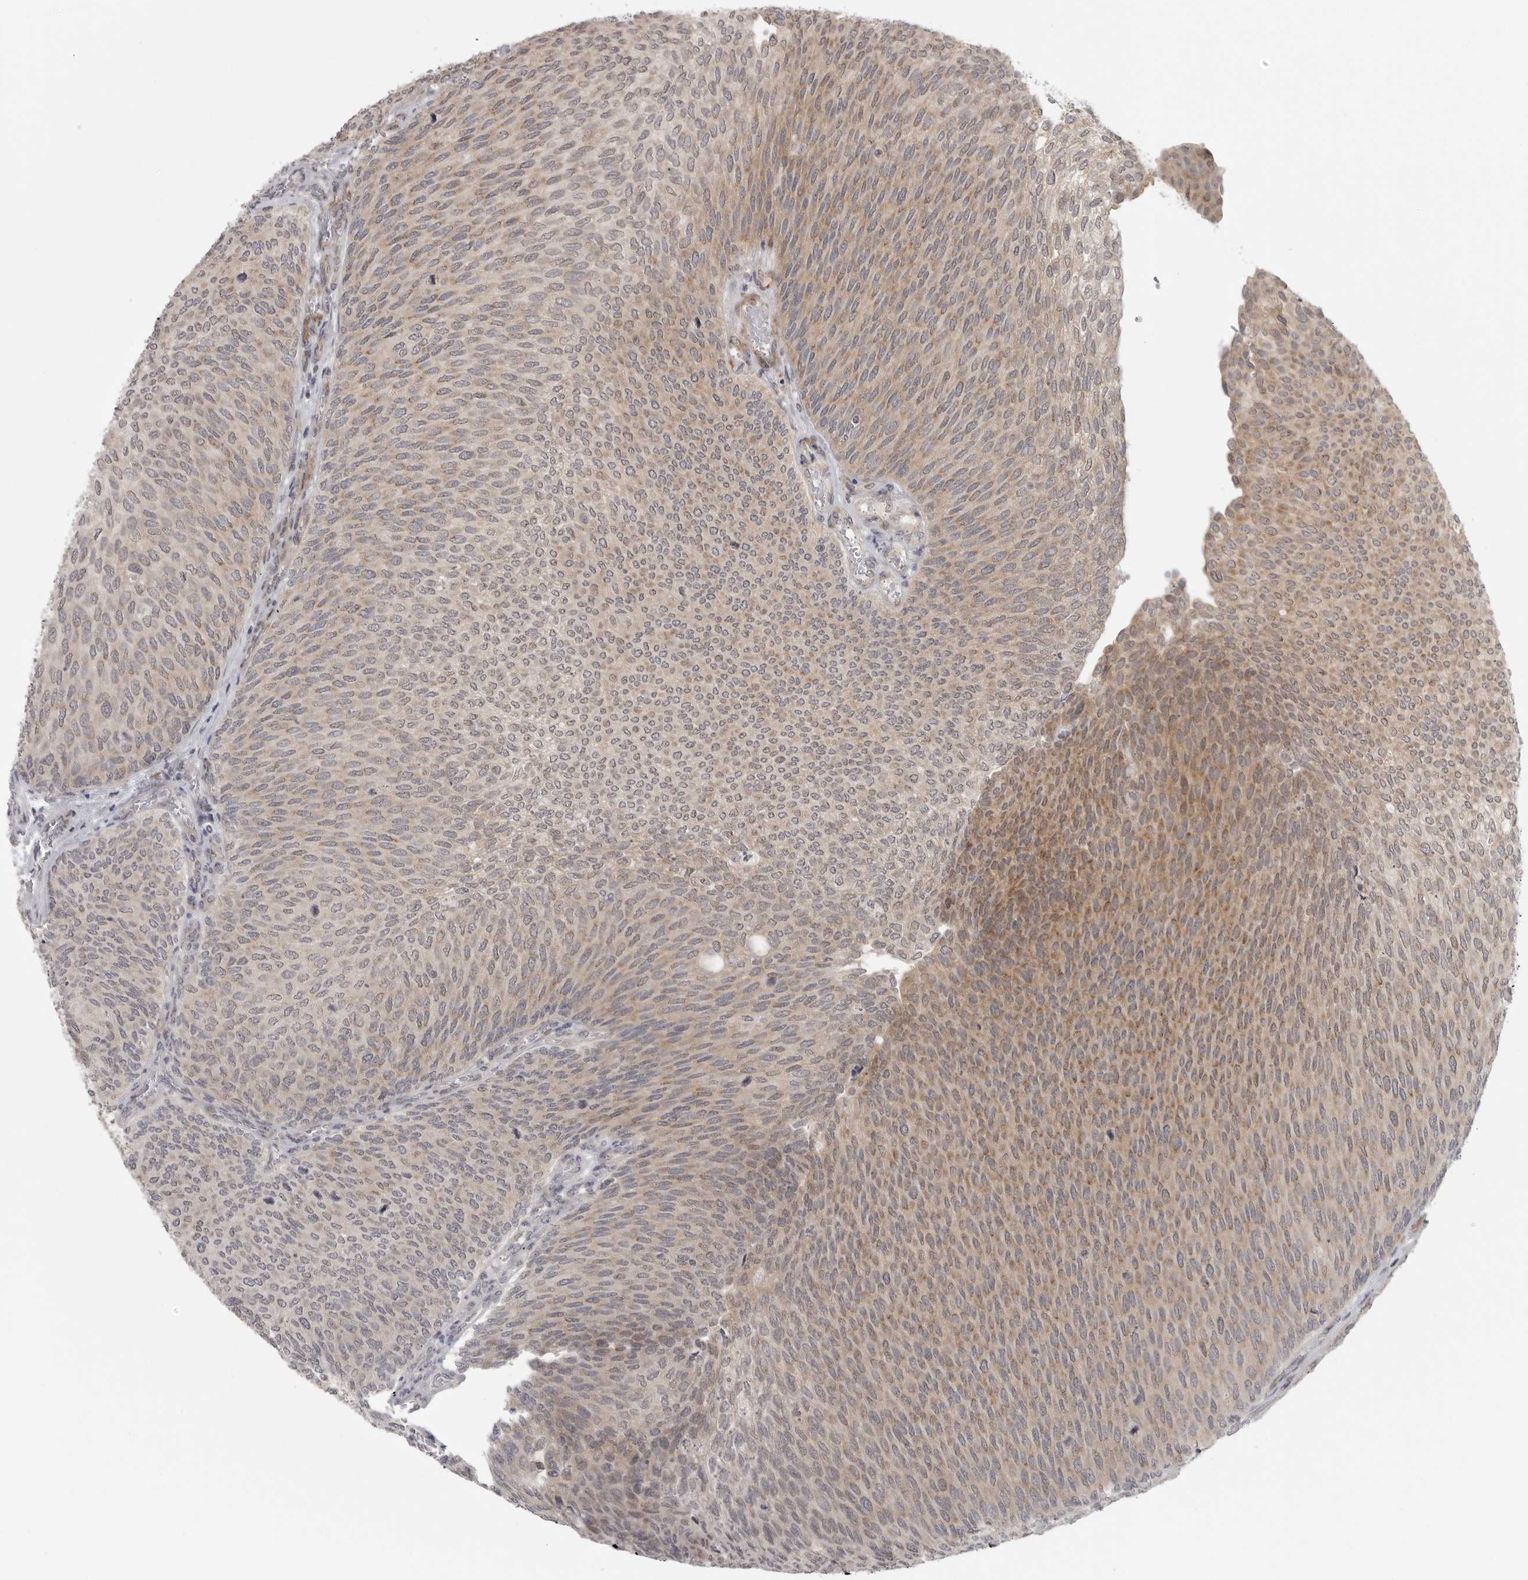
{"staining": {"intensity": "moderate", "quantity": ">75%", "location": "cytoplasmic/membranous"}, "tissue": "urothelial cancer", "cell_type": "Tumor cells", "image_type": "cancer", "snomed": [{"axis": "morphology", "description": "Urothelial carcinoma, Low grade"}, {"axis": "topography", "description": "Urinary bladder"}], "caption": "About >75% of tumor cells in urothelial cancer exhibit moderate cytoplasmic/membranous protein positivity as visualized by brown immunohistochemical staining.", "gene": "TUT4", "patient": {"sex": "female", "age": 79}}